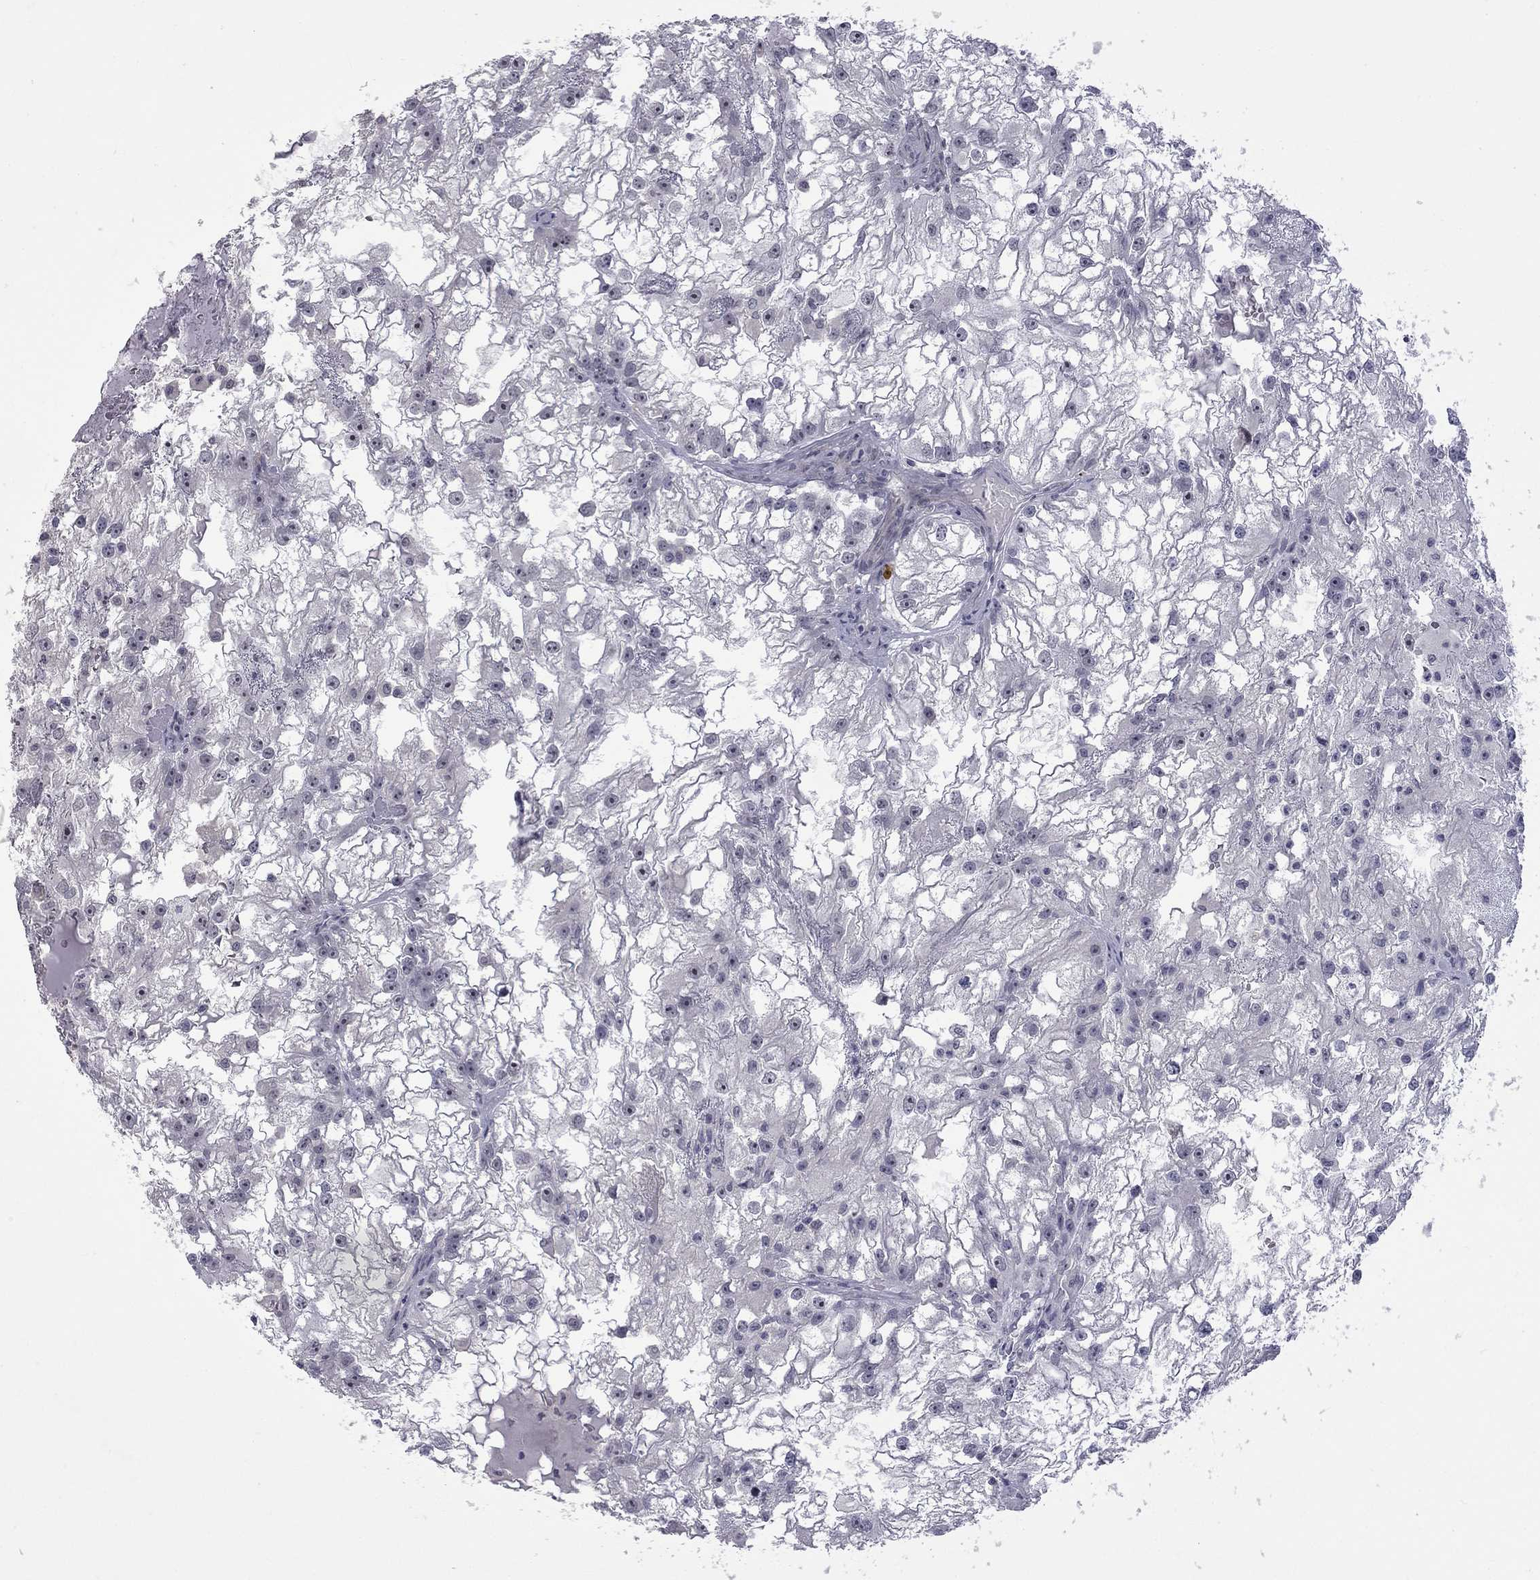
{"staining": {"intensity": "moderate", "quantity": "<25%", "location": "nuclear"}, "tissue": "renal cancer", "cell_type": "Tumor cells", "image_type": "cancer", "snomed": [{"axis": "morphology", "description": "Adenocarcinoma, NOS"}, {"axis": "topography", "description": "Kidney"}], "caption": "Immunohistochemical staining of adenocarcinoma (renal) shows moderate nuclear protein positivity in about <25% of tumor cells.", "gene": "GSG1L", "patient": {"sex": "male", "age": 59}}